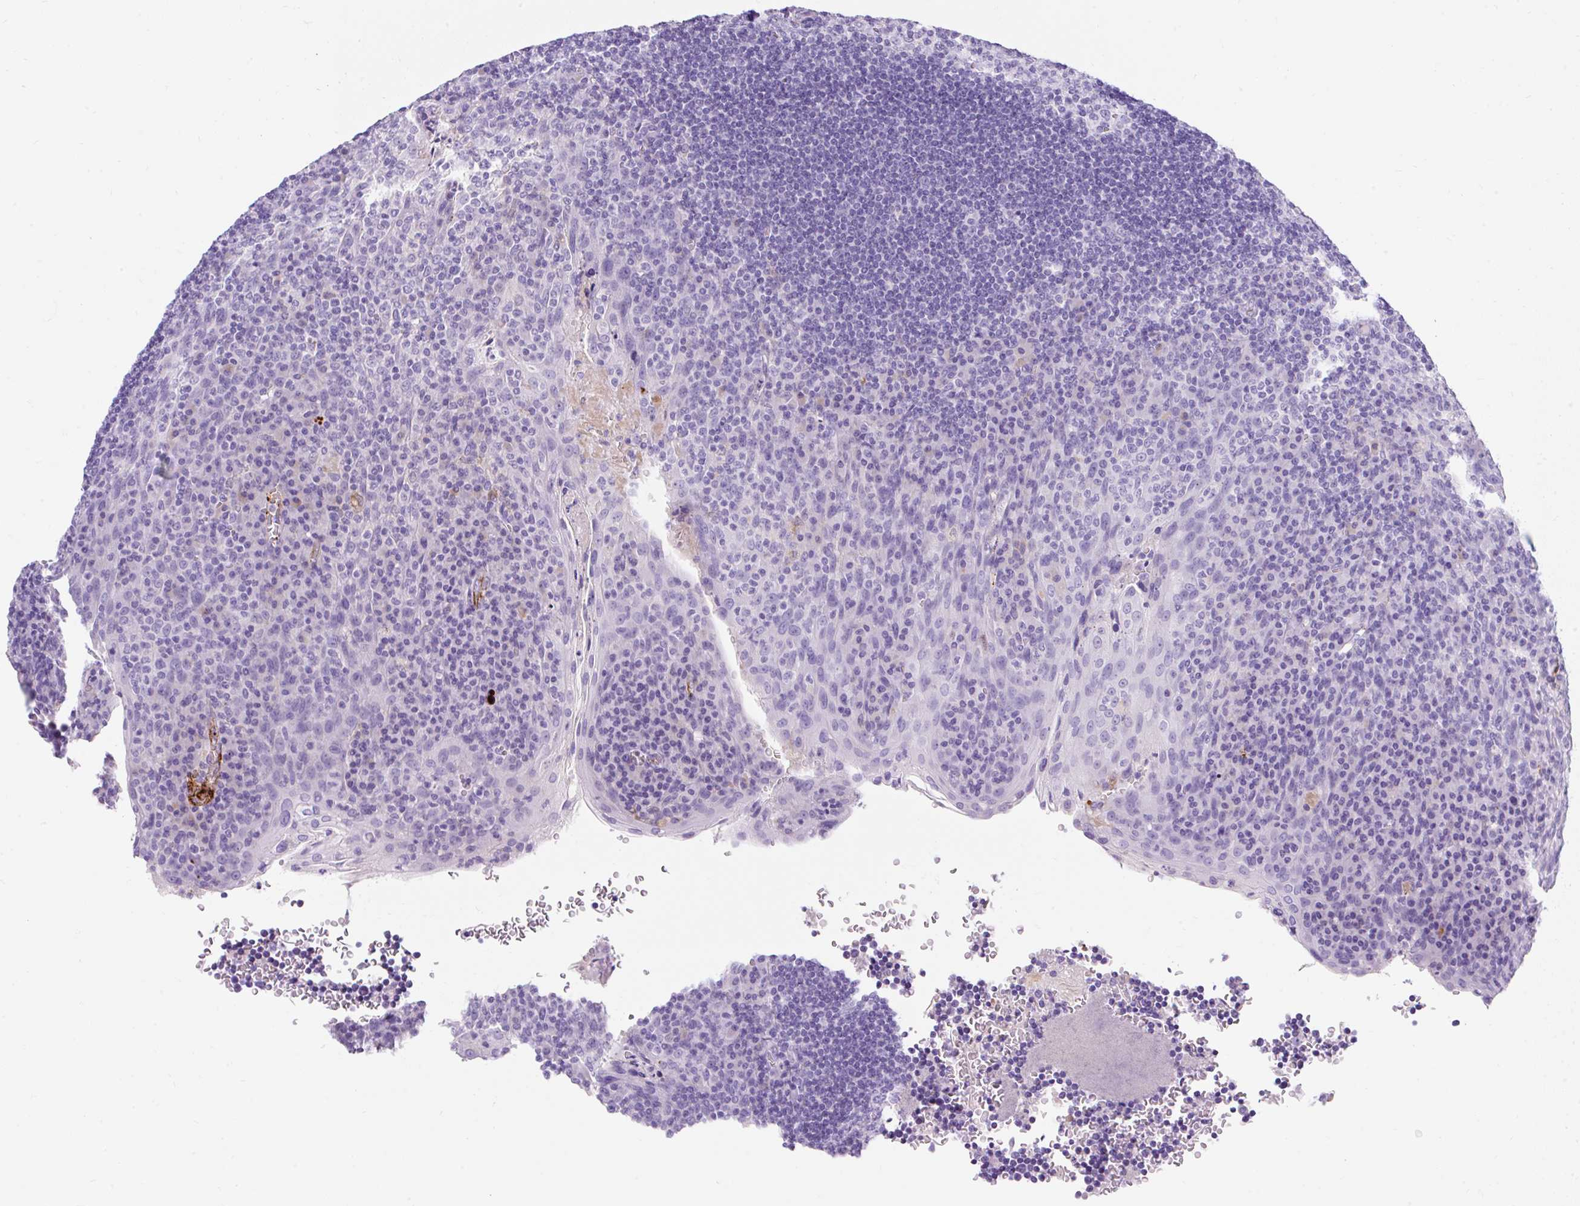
{"staining": {"intensity": "negative", "quantity": "none", "location": "none"}, "tissue": "tonsil", "cell_type": "Germinal center cells", "image_type": "normal", "snomed": [{"axis": "morphology", "description": "Normal tissue, NOS"}, {"axis": "topography", "description": "Tonsil"}], "caption": "IHC of unremarkable tonsil shows no staining in germinal center cells.", "gene": "APOC2", "patient": {"sex": "male", "age": 17}}